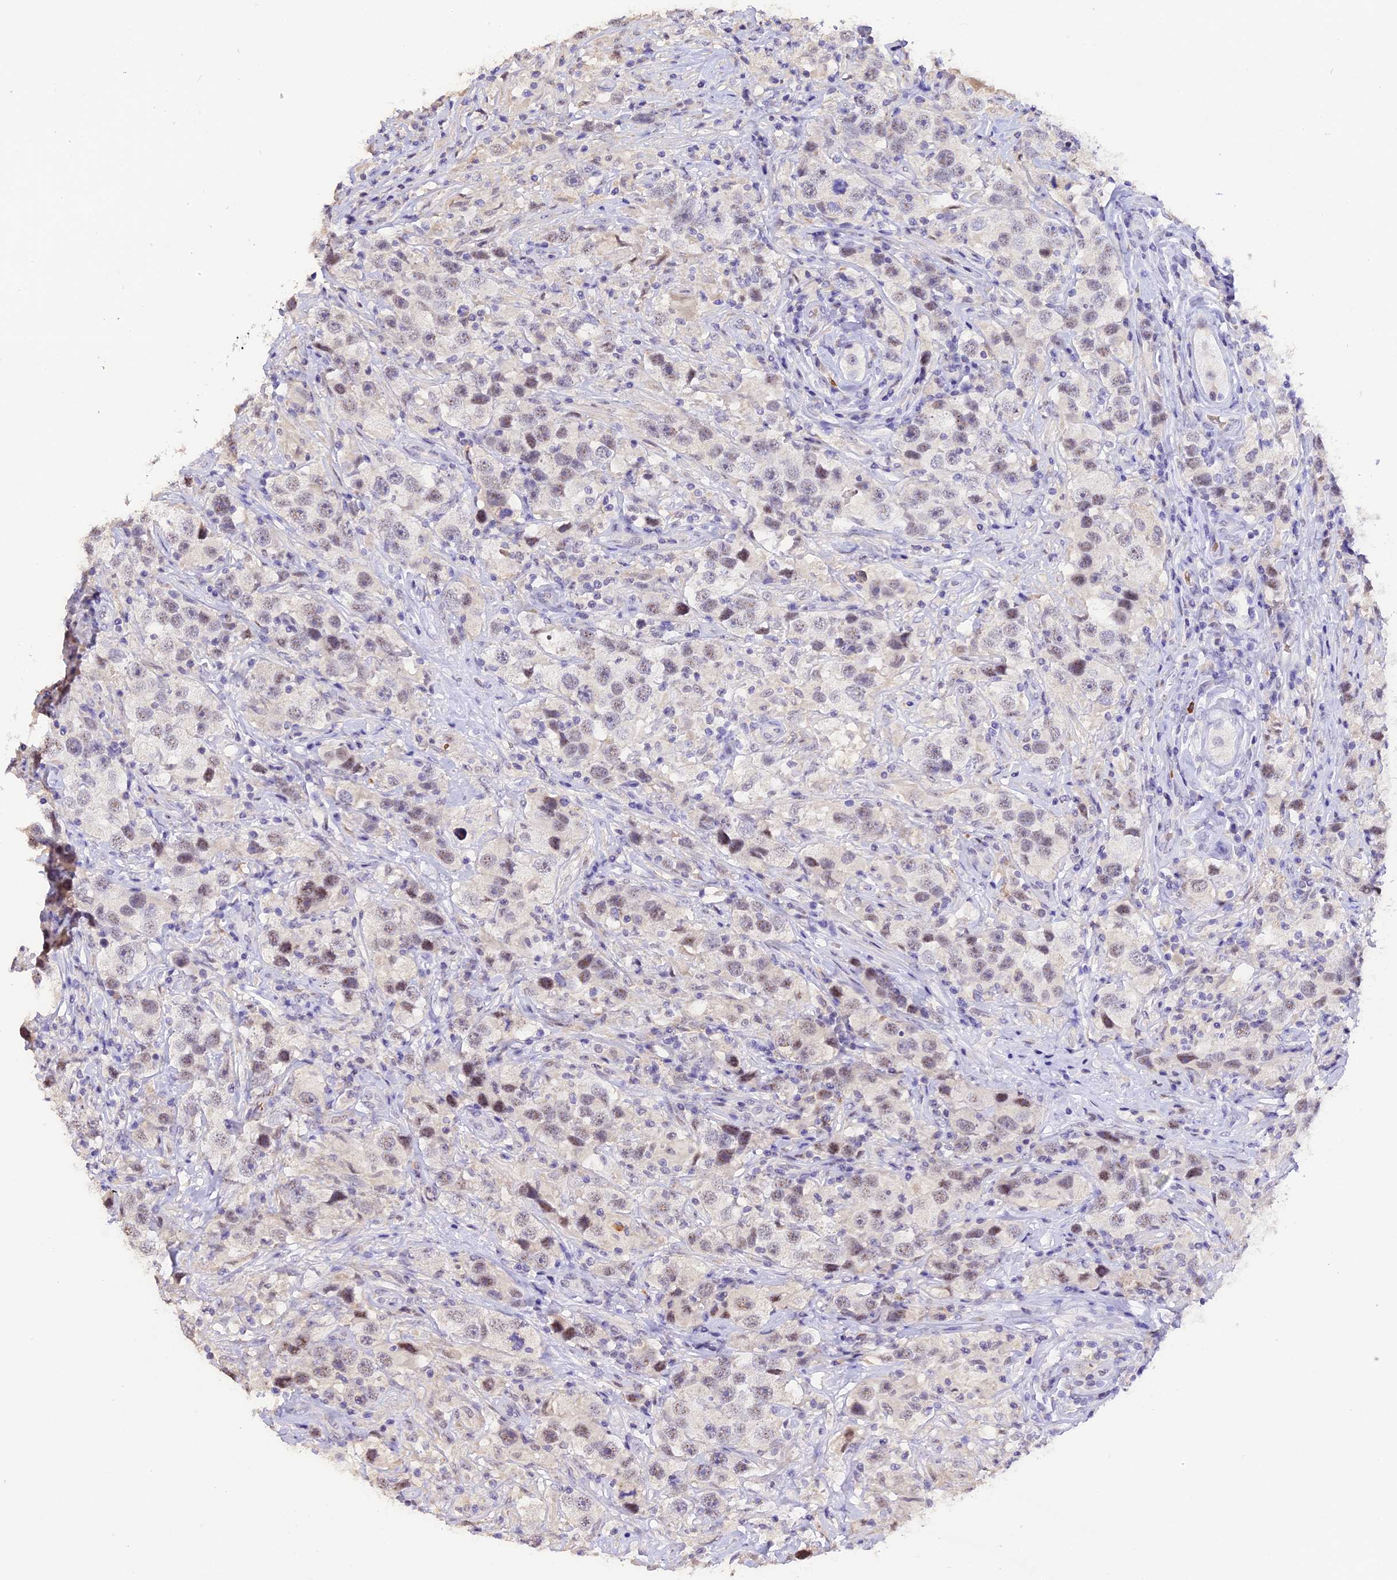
{"staining": {"intensity": "weak", "quantity": "<25%", "location": "nuclear"}, "tissue": "testis cancer", "cell_type": "Tumor cells", "image_type": "cancer", "snomed": [{"axis": "morphology", "description": "Seminoma, NOS"}, {"axis": "topography", "description": "Testis"}], "caption": "Immunohistochemistry micrograph of neoplastic tissue: human testis cancer (seminoma) stained with DAB exhibits no significant protein staining in tumor cells. The staining was performed using DAB to visualize the protein expression in brown, while the nuclei were stained in blue with hematoxylin (Magnification: 20x).", "gene": "AHSP", "patient": {"sex": "male", "age": 49}}